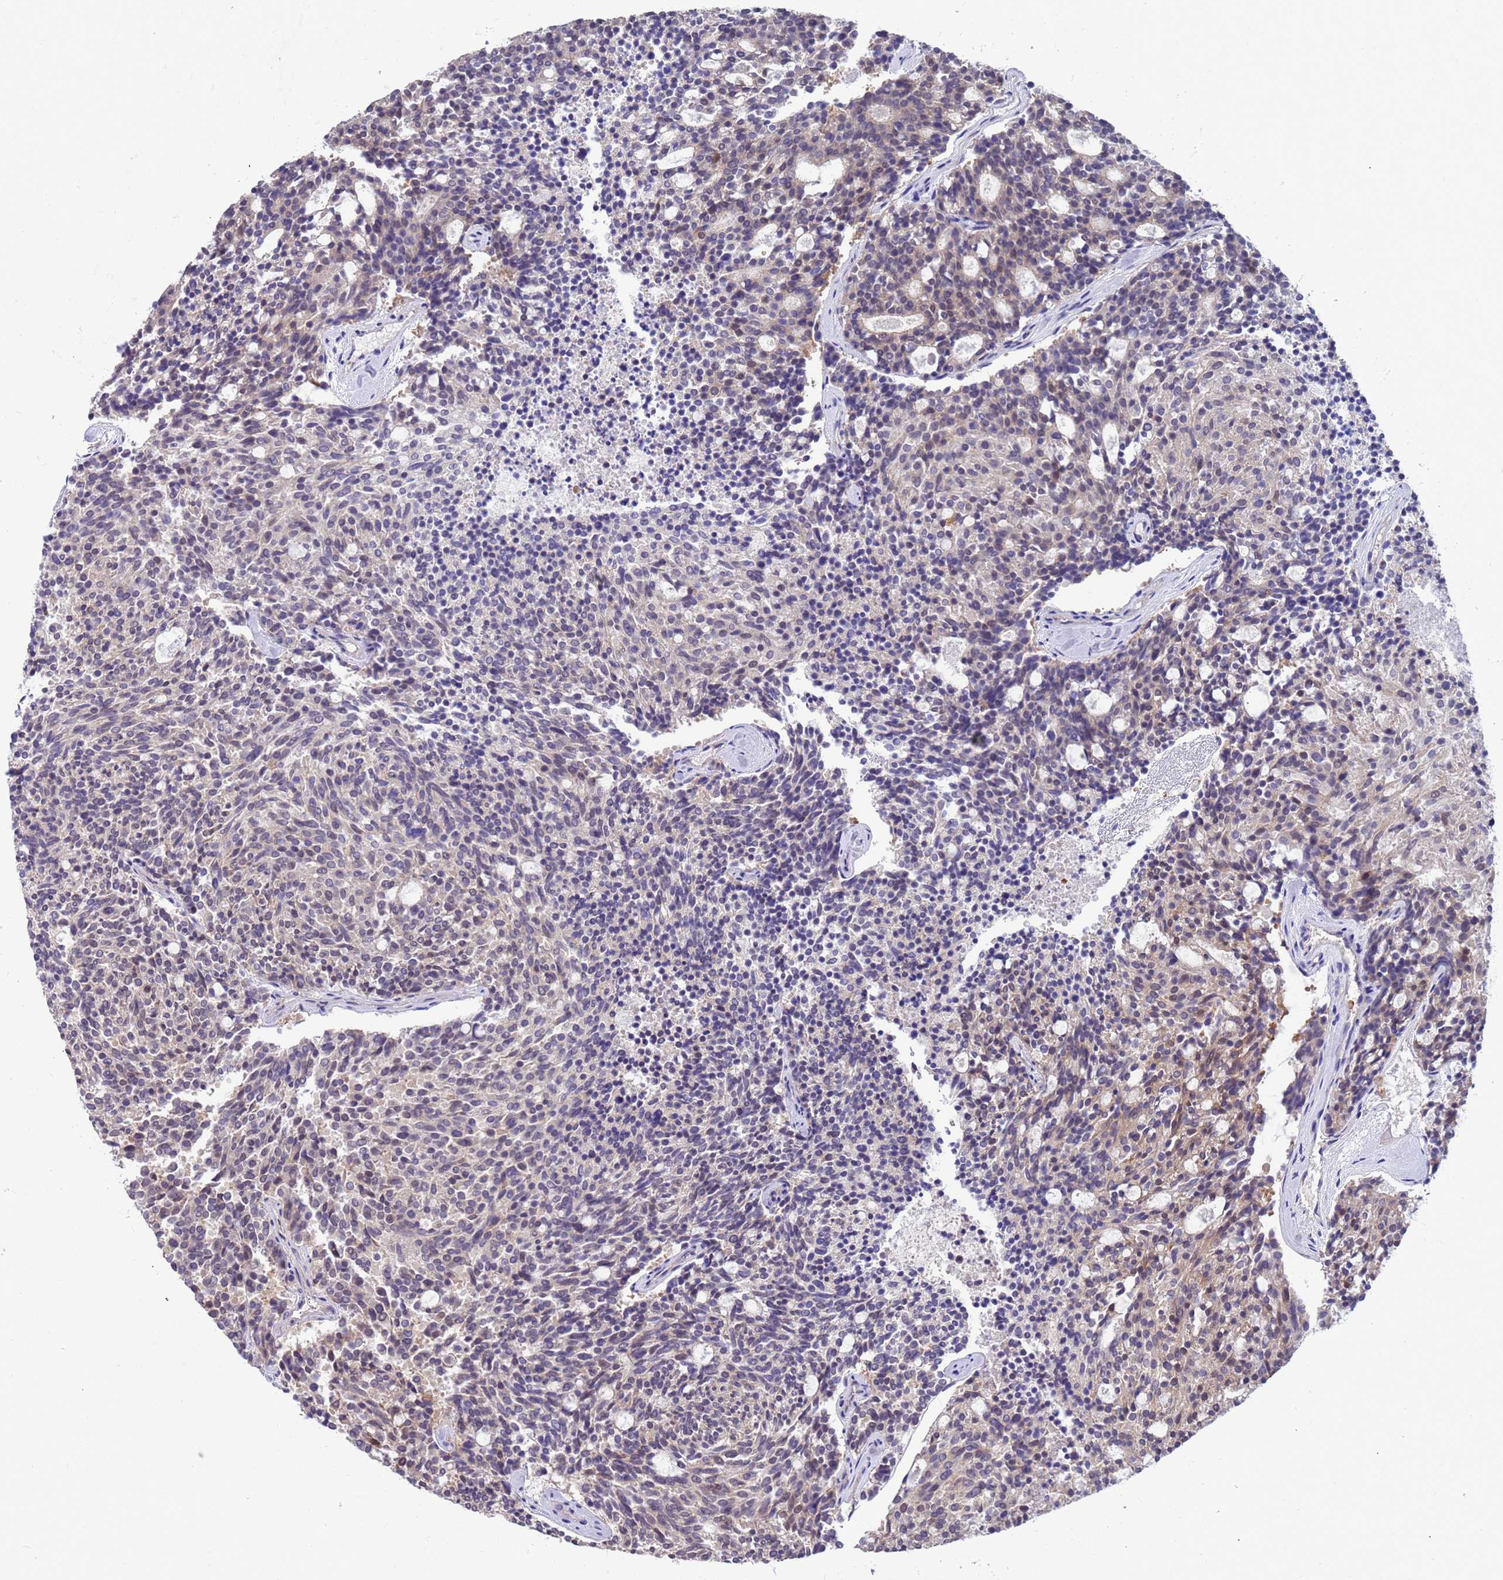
{"staining": {"intensity": "negative", "quantity": "none", "location": "none"}, "tissue": "carcinoid", "cell_type": "Tumor cells", "image_type": "cancer", "snomed": [{"axis": "morphology", "description": "Carcinoid, malignant, NOS"}, {"axis": "topography", "description": "Pancreas"}], "caption": "Tumor cells are negative for protein expression in human carcinoid.", "gene": "AMPD3", "patient": {"sex": "female", "age": 54}}